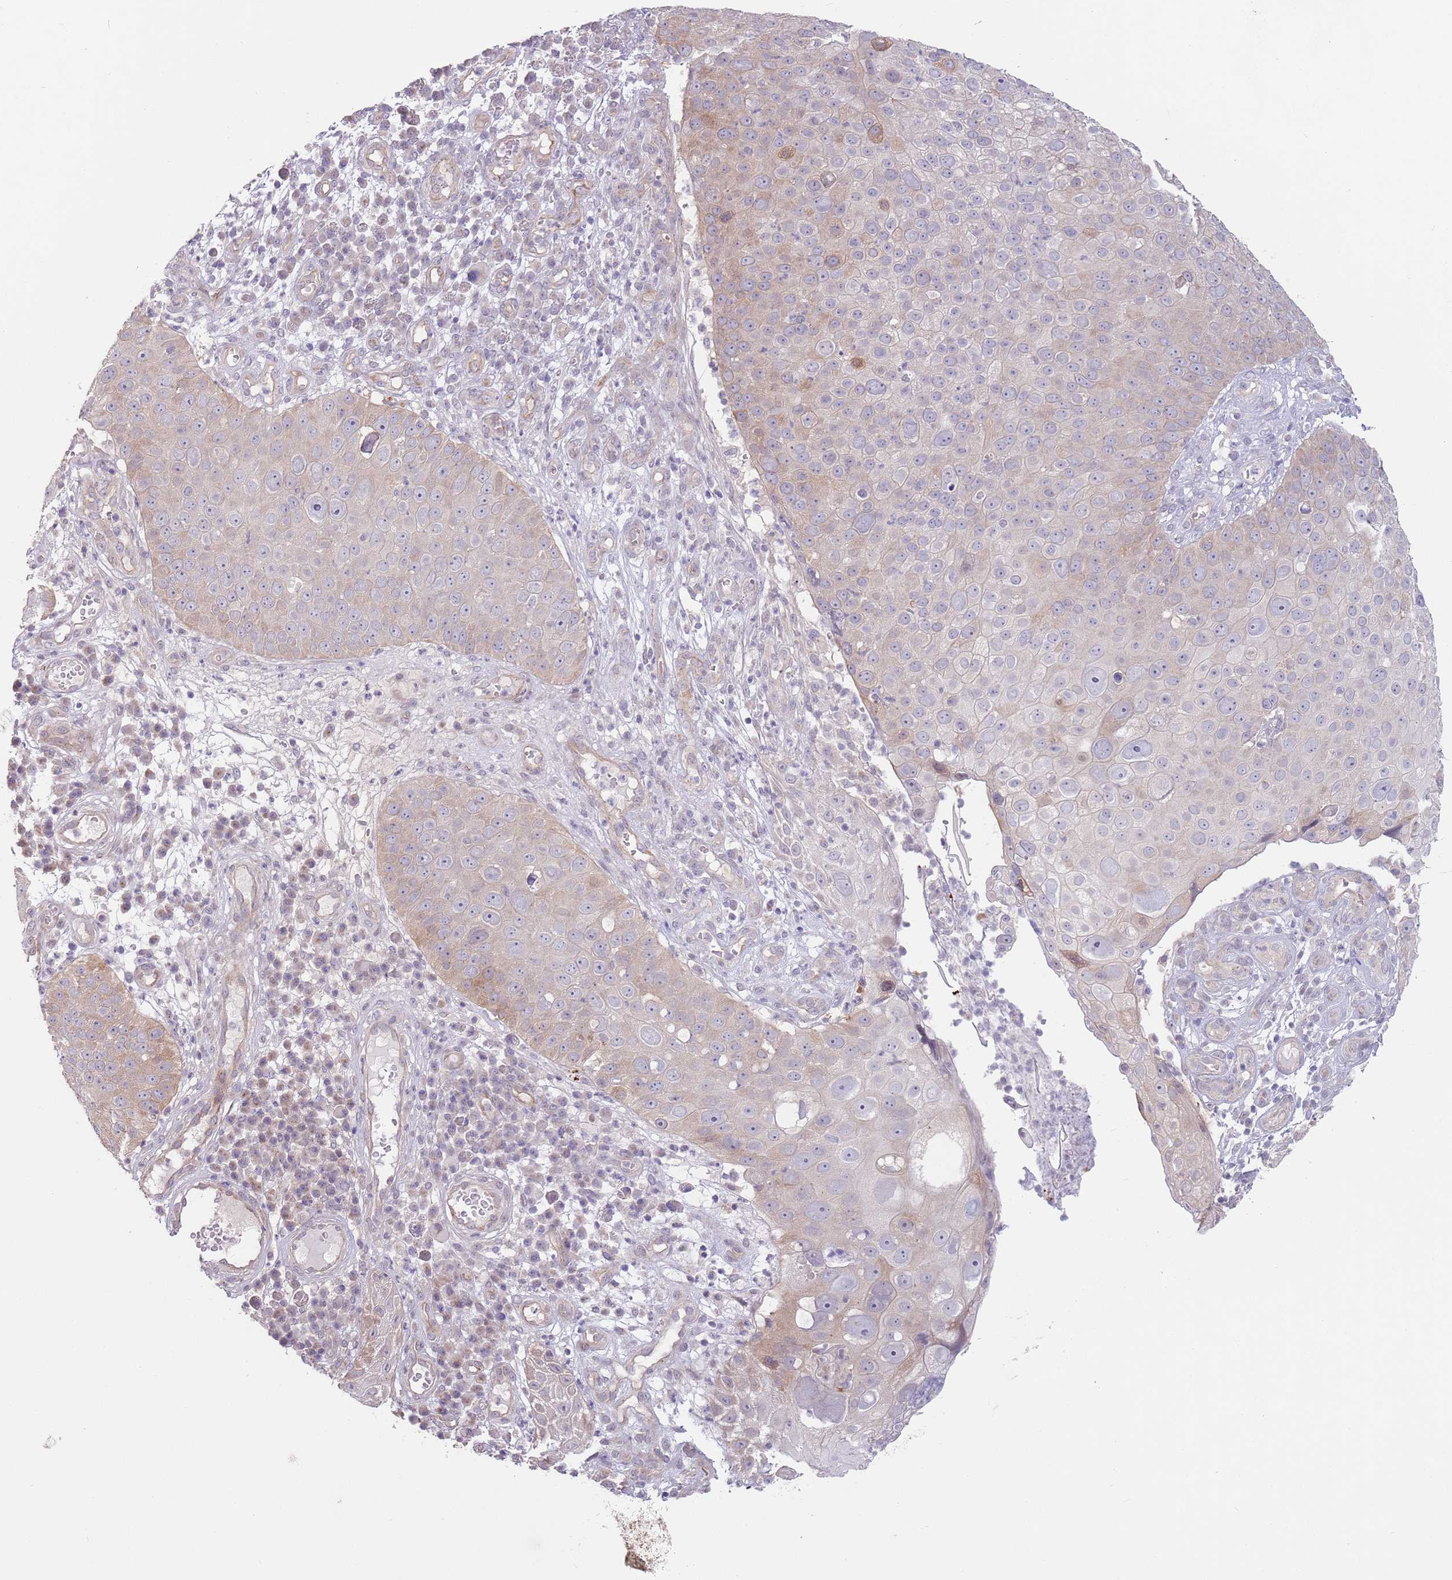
{"staining": {"intensity": "weak", "quantity": "<25%", "location": "cytoplasmic/membranous"}, "tissue": "skin cancer", "cell_type": "Tumor cells", "image_type": "cancer", "snomed": [{"axis": "morphology", "description": "Squamous cell carcinoma, NOS"}, {"axis": "topography", "description": "Skin"}], "caption": "A photomicrograph of human skin cancer is negative for staining in tumor cells.", "gene": "LDHD", "patient": {"sex": "male", "age": 71}}